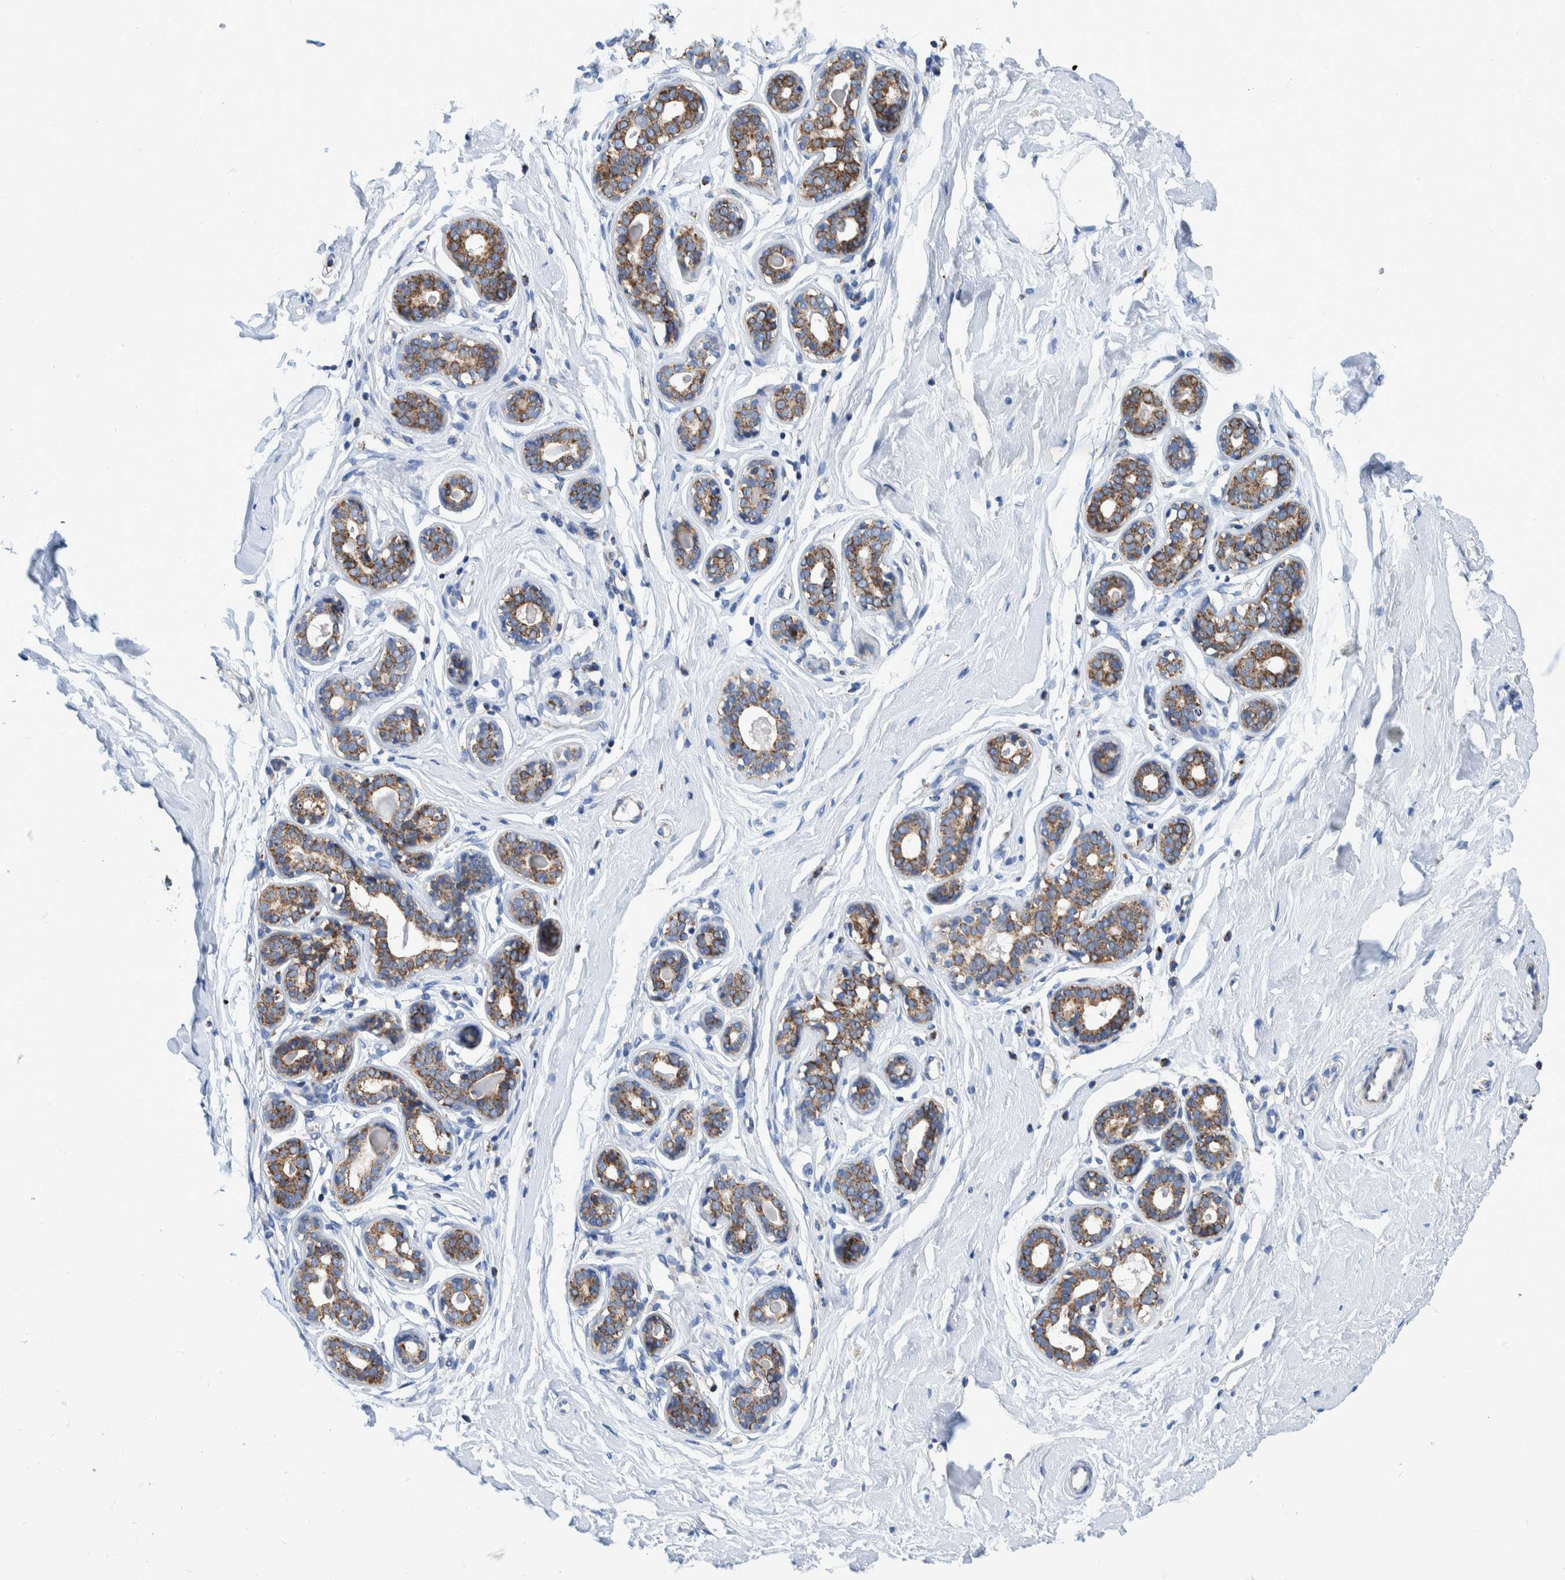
{"staining": {"intensity": "moderate", "quantity": ">75%", "location": "cytoplasmic/membranous"}, "tissue": "breast", "cell_type": "Adipocytes", "image_type": "normal", "snomed": [{"axis": "morphology", "description": "Normal tissue, NOS"}, {"axis": "topography", "description": "Breast"}], "caption": "Breast was stained to show a protein in brown. There is medium levels of moderate cytoplasmic/membranous staining in approximately >75% of adipocytes. The staining is performed using DAB (3,3'-diaminobenzidine) brown chromogen to label protein expression. The nuclei are counter-stained blue using hematoxylin.", "gene": "BZW2", "patient": {"sex": "female", "age": 23}}